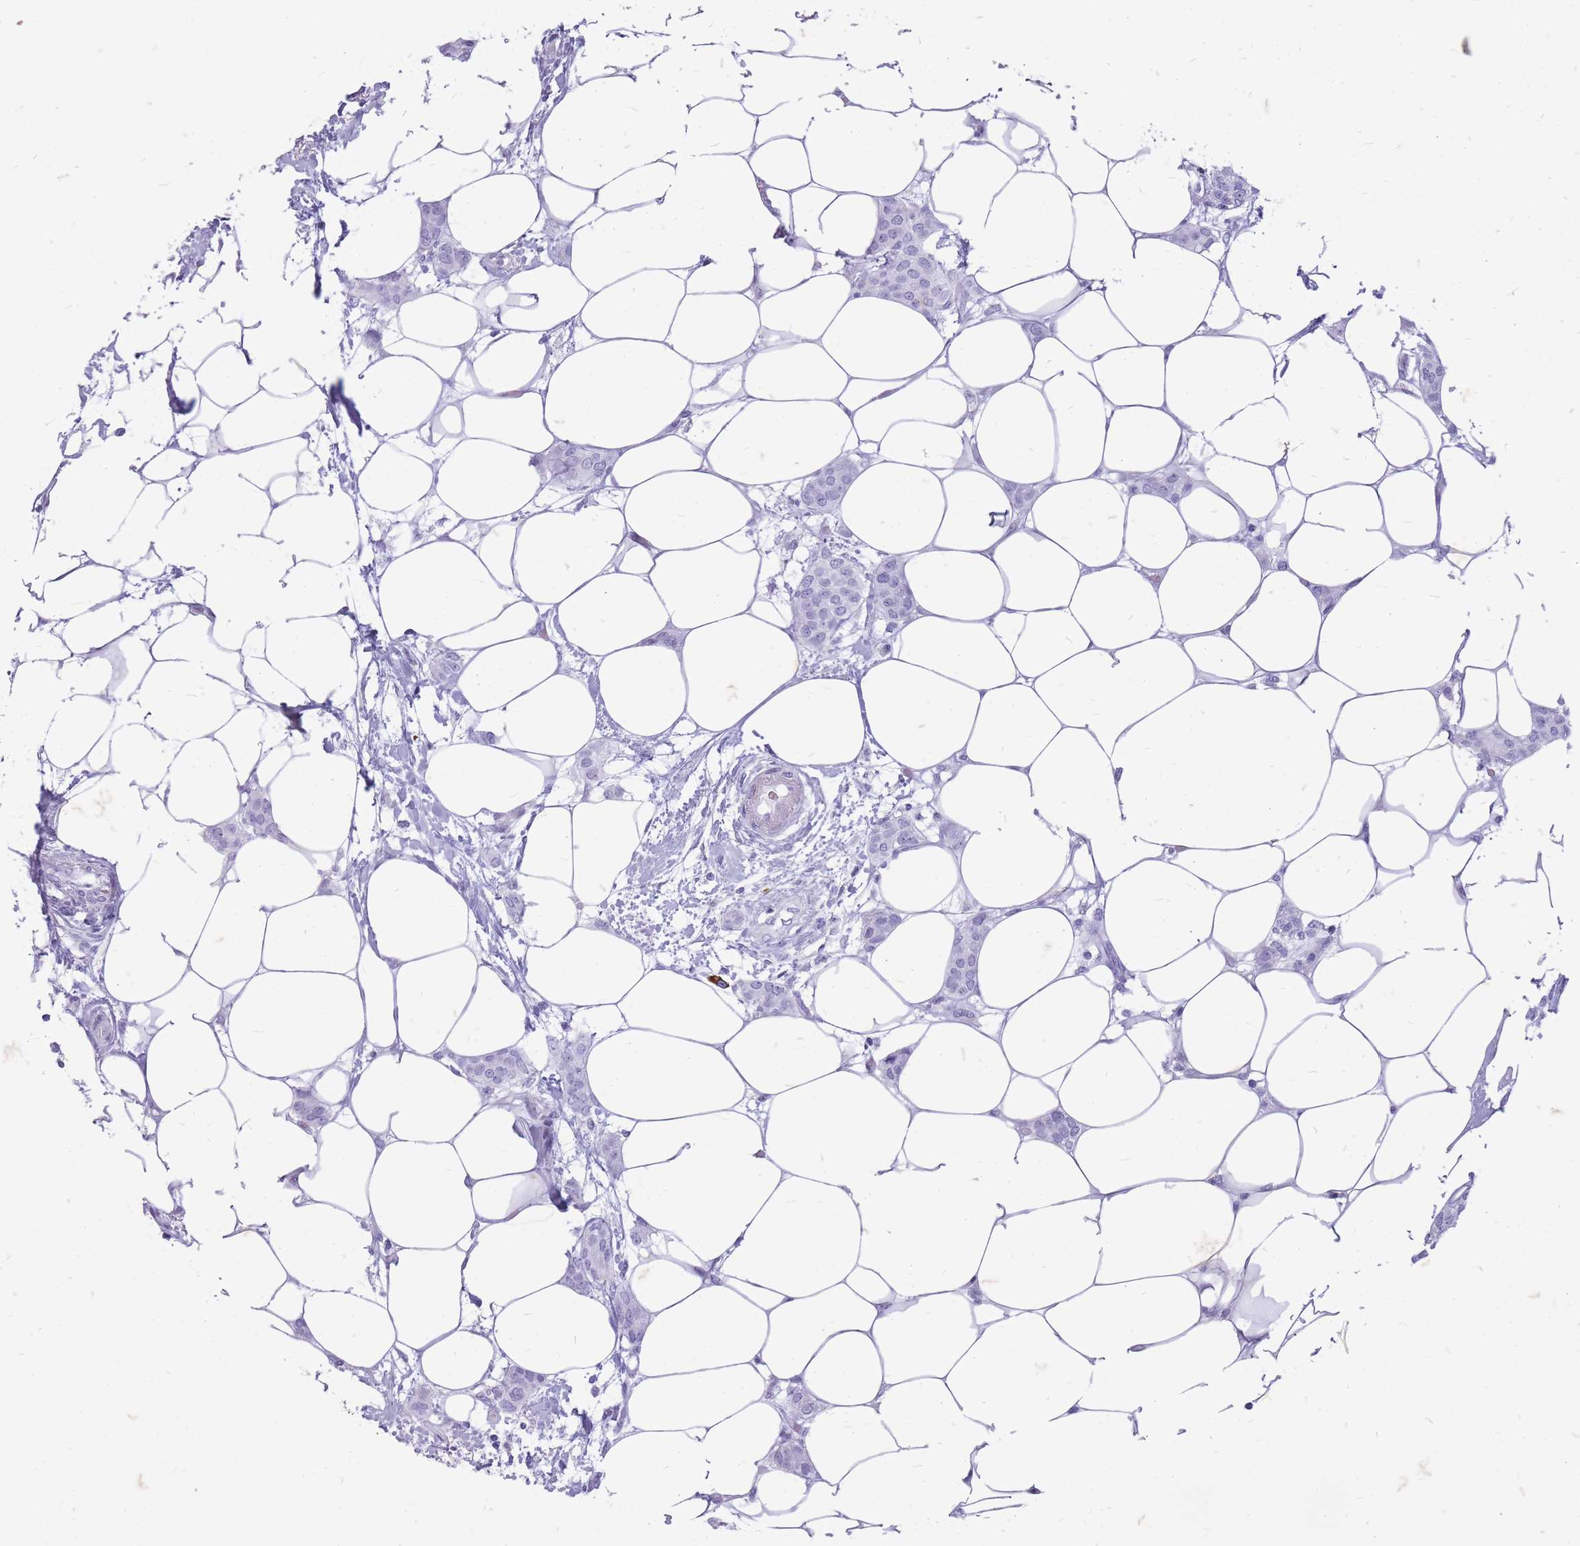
{"staining": {"intensity": "negative", "quantity": "none", "location": "none"}, "tissue": "breast cancer", "cell_type": "Tumor cells", "image_type": "cancer", "snomed": [{"axis": "morphology", "description": "Duct carcinoma"}, {"axis": "topography", "description": "Breast"}], "caption": "Immunohistochemistry (IHC) image of human breast cancer (infiltrating ductal carcinoma) stained for a protein (brown), which reveals no positivity in tumor cells.", "gene": "ZFP37", "patient": {"sex": "female", "age": 72}}